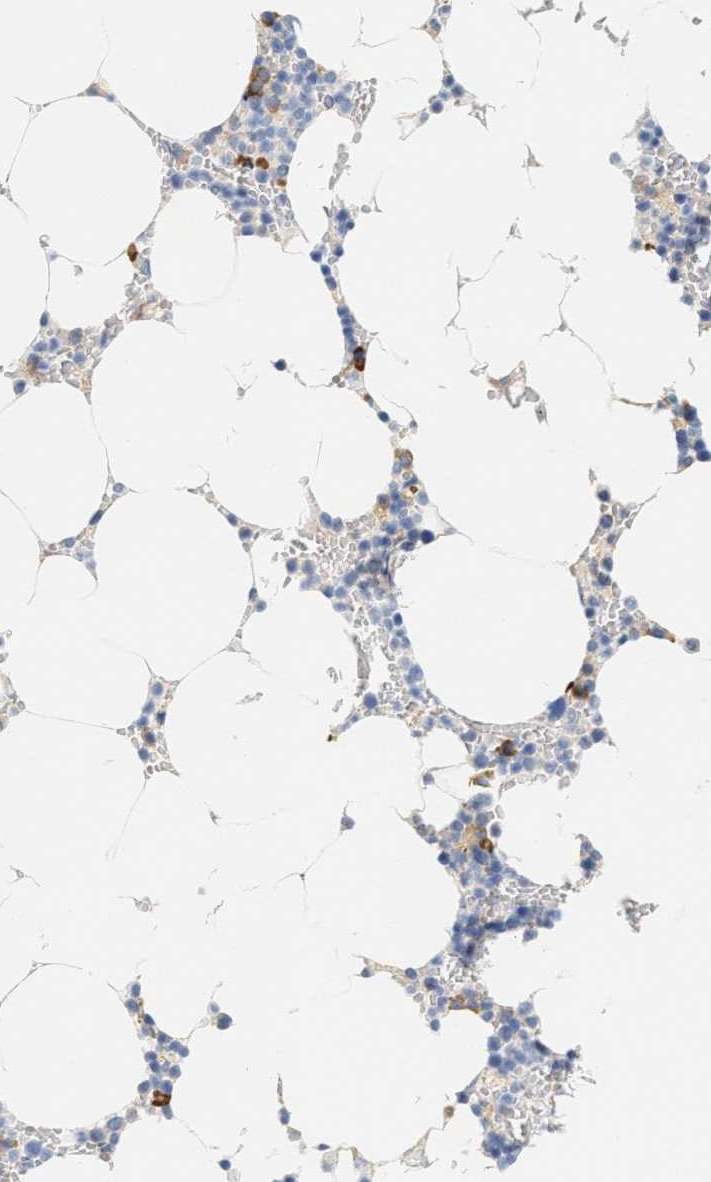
{"staining": {"intensity": "moderate", "quantity": "<25%", "location": "cytoplasmic/membranous"}, "tissue": "bone marrow", "cell_type": "Hematopoietic cells", "image_type": "normal", "snomed": [{"axis": "morphology", "description": "Normal tissue, NOS"}, {"axis": "topography", "description": "Bone marrow"}], "caption": "Bone marrow stained for a protein (brown) demonstrates moderate cytoplasmic/membranous positive positivity in about <25% of hematopoietic cells.", "gene": "RYR2", "patient": {"sex": "male", "age": 70}}